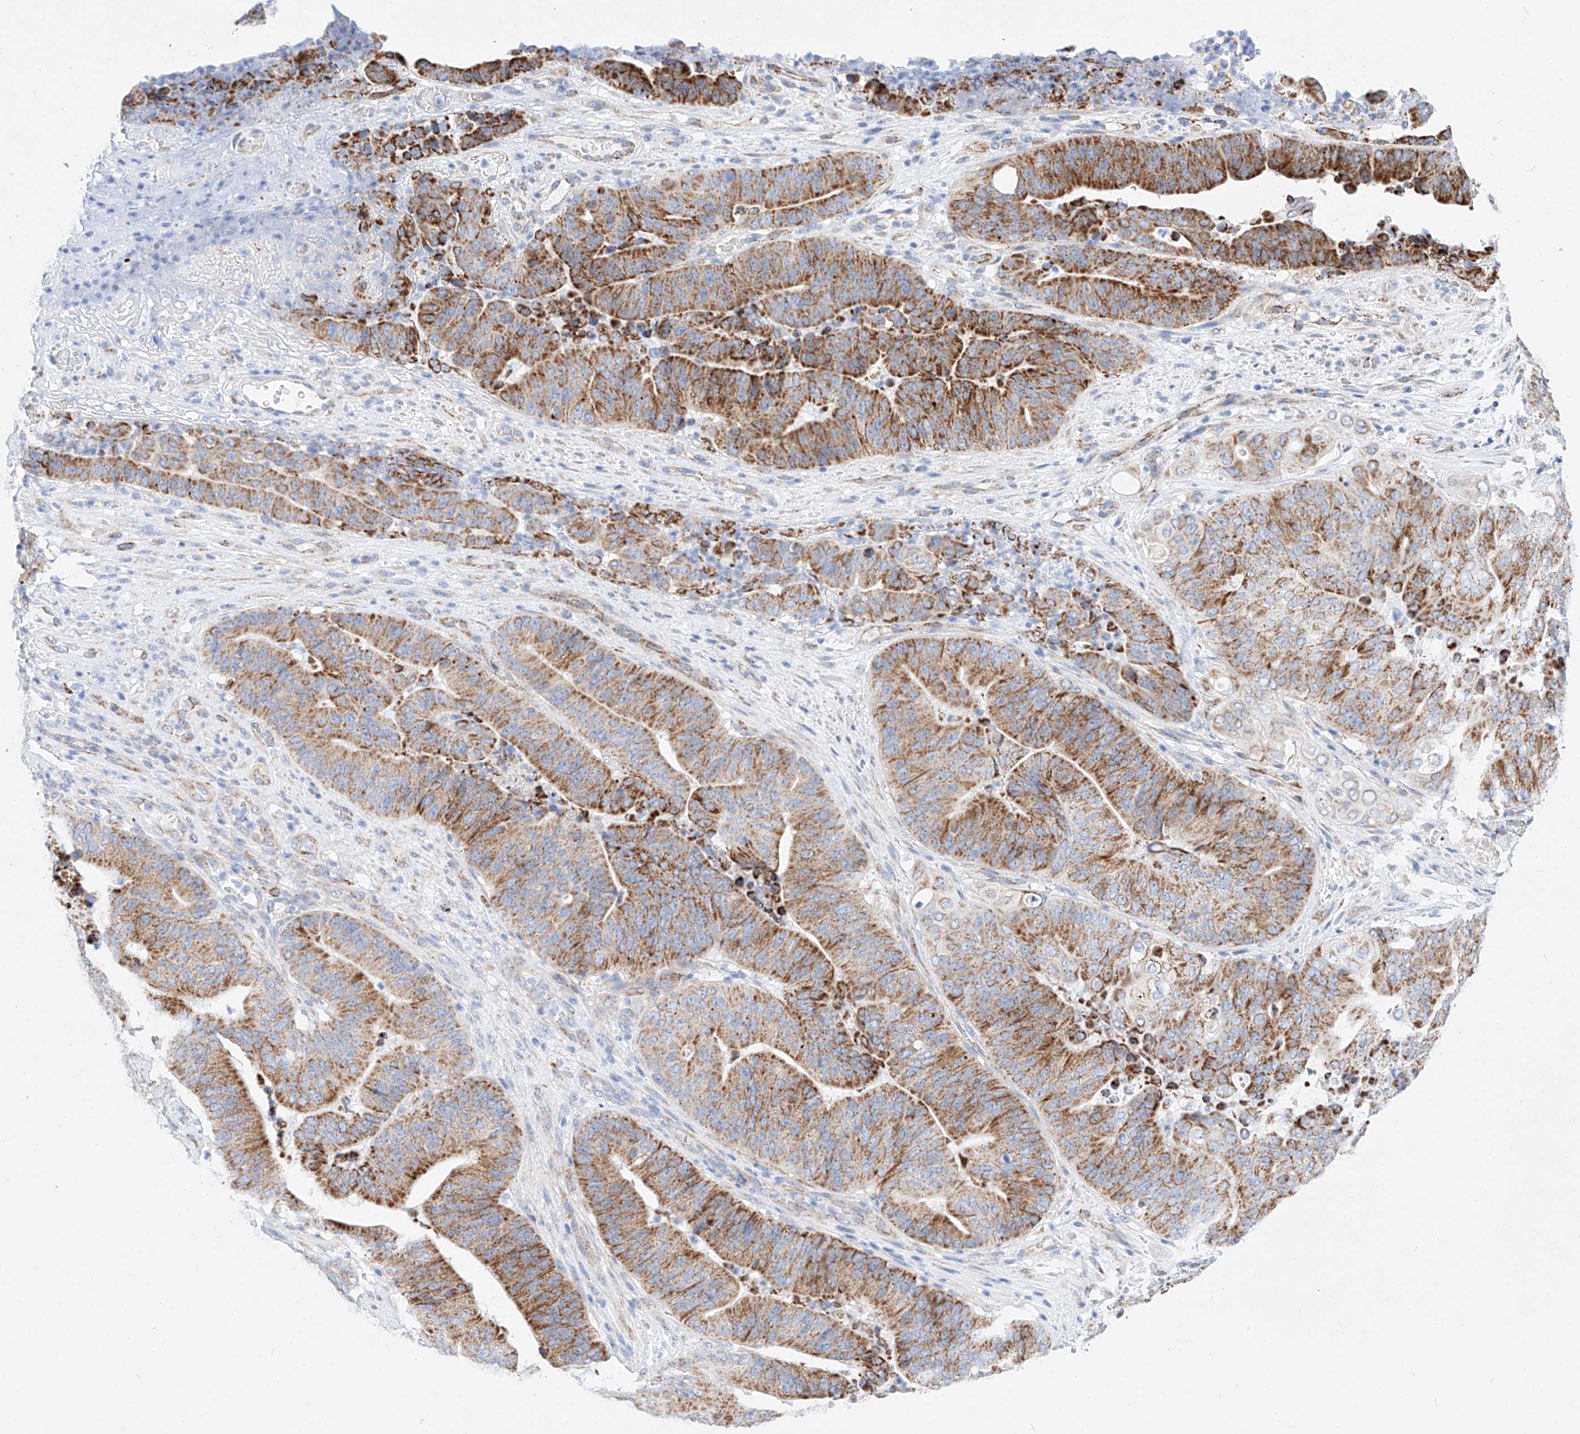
{"staining": {"intensity": "moderate", "quantity": ">75%", "location": "cytoplasmic/membranous"}, "tissue": "pancreatic cancer", "cell_type": "Tumor cells", "image_type": "cancer", "snomed": [{"axis": "morphology", "description": "Adenocarcinoma, NOS"}, {"axis": "topography", "description": "Pancreas"}], "caption": "An image of human pancreatic cancer stained for a protein reveals moderate cytoplasmic/membranous brown staining in tumor cells.", "gene": "C6orf62", "patient": {"sex": "female", "age": 77}}